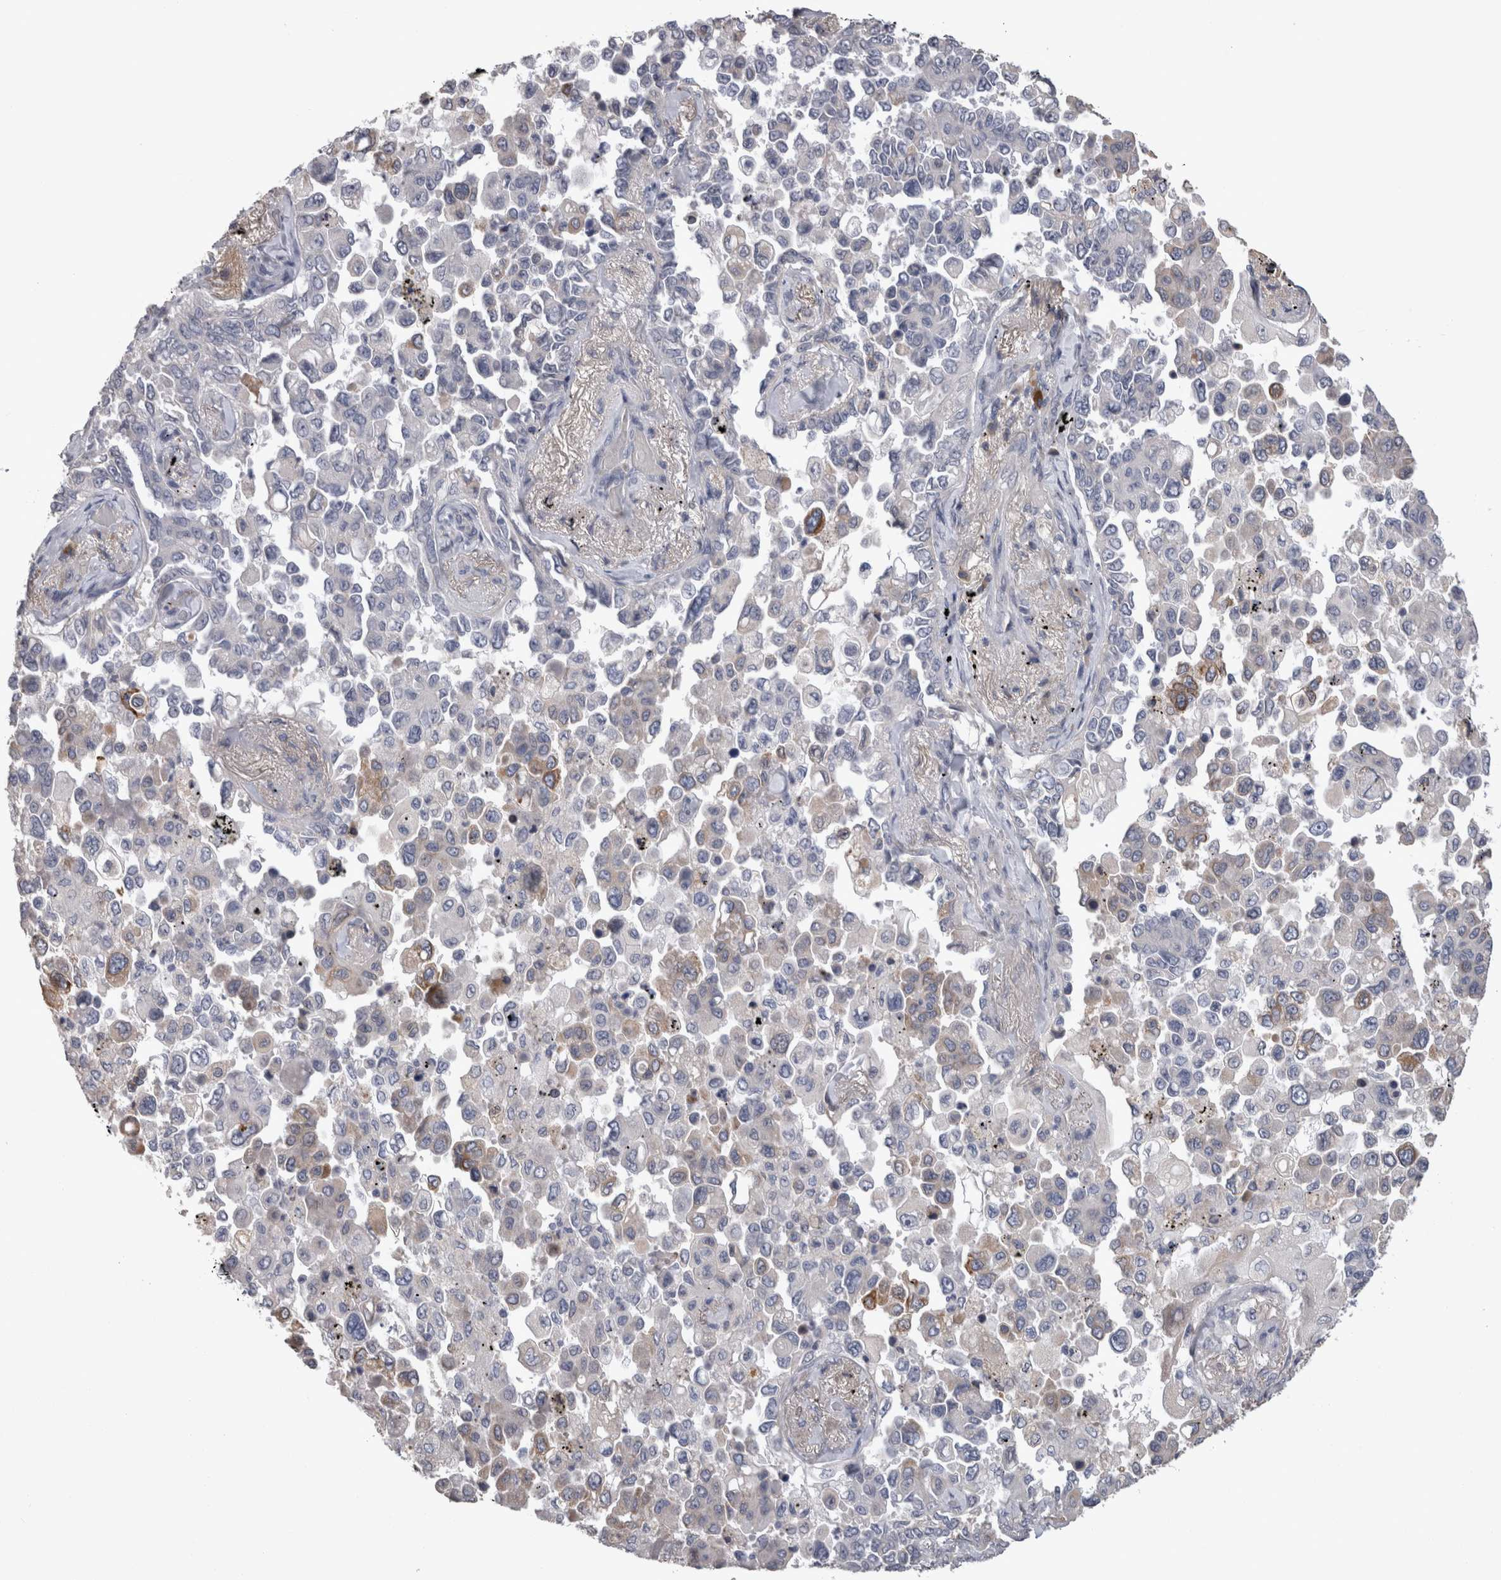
{"staining": {"intensity": "negative", "quantity": "none", "location": "none"}, "tissue": "lung cancer", "cell_type": "Tumor cells", "image_type": "cancer", "snomed": [{"axis": "morphology", "description": "Adenocarcinoma, NOS"}, {"axis": "topography", "description": "Lung"}], "caption": "Tumor cells show no significant protein staining in lung cancer. The staining was performed using DAB (3,3'-diaminobenzidine) to visualize the protein expression in brown, while the nuclei were stained in blue with hematoxylin (Magnification: 20x).", "gene": "STC1", "patient": {"sex": "female", "age": 67}}